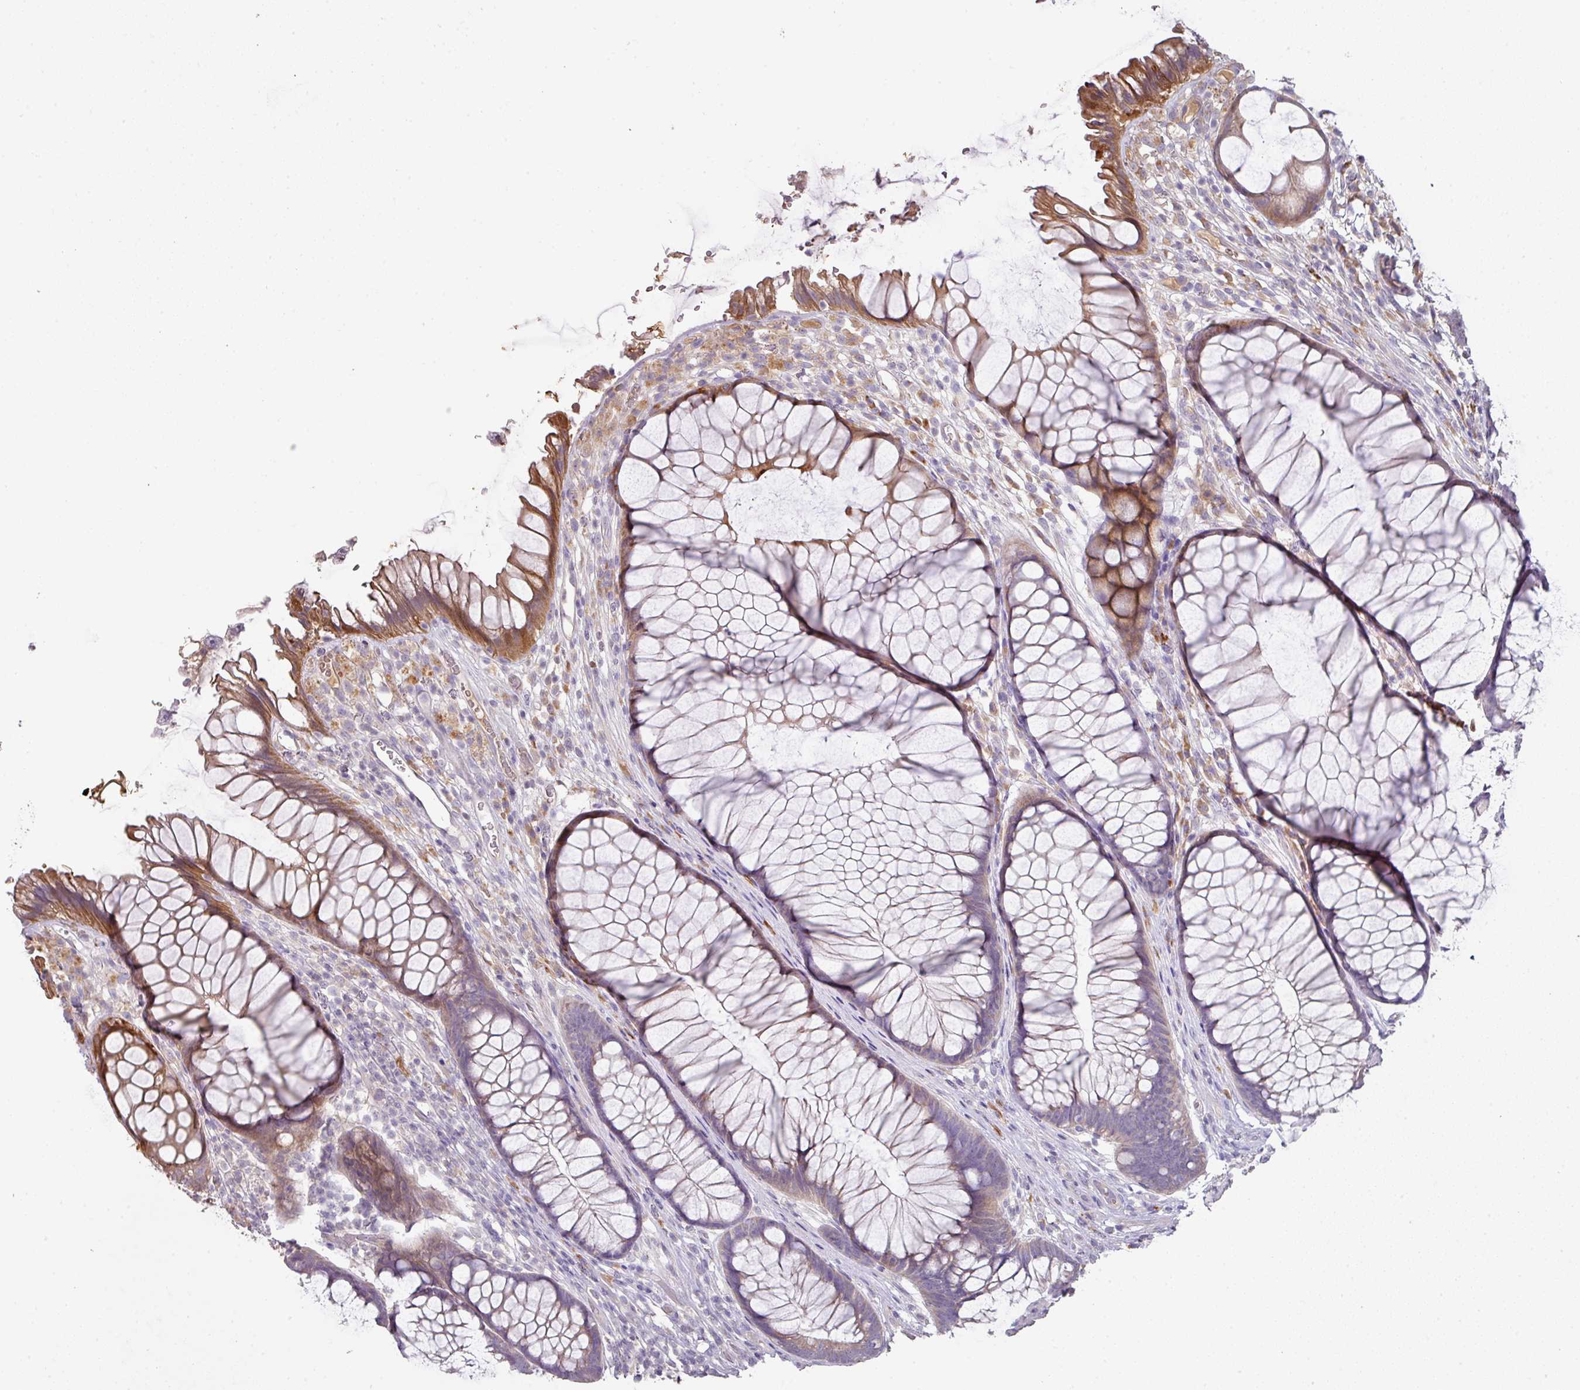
{"staining": {"intensity": "moderate", "quantity": "25%-75%", "location": "cytoplasmic/membranous"}, "tissue": "rectum", "cell_type": "Glandular cells", "image_type": "normal", "snomed": [{"axis": "morphology", "description": "Normal tissue, NOS"}, {"axis": "topography", "description": "Smooth muscle"}, {"axis": "topography", "description": "Rectum"}], "caption": "Normal rectum exhibits moderate cytoplasmic/membranous staining in approximately 25%-75% of glandular cells (Stains: DAB in brown, nuclei in blue, Microscopy: brightfield microscopy at high magnification)..", "gene": "ZNF266", "patient": {"sex": "male", "age": 53}}